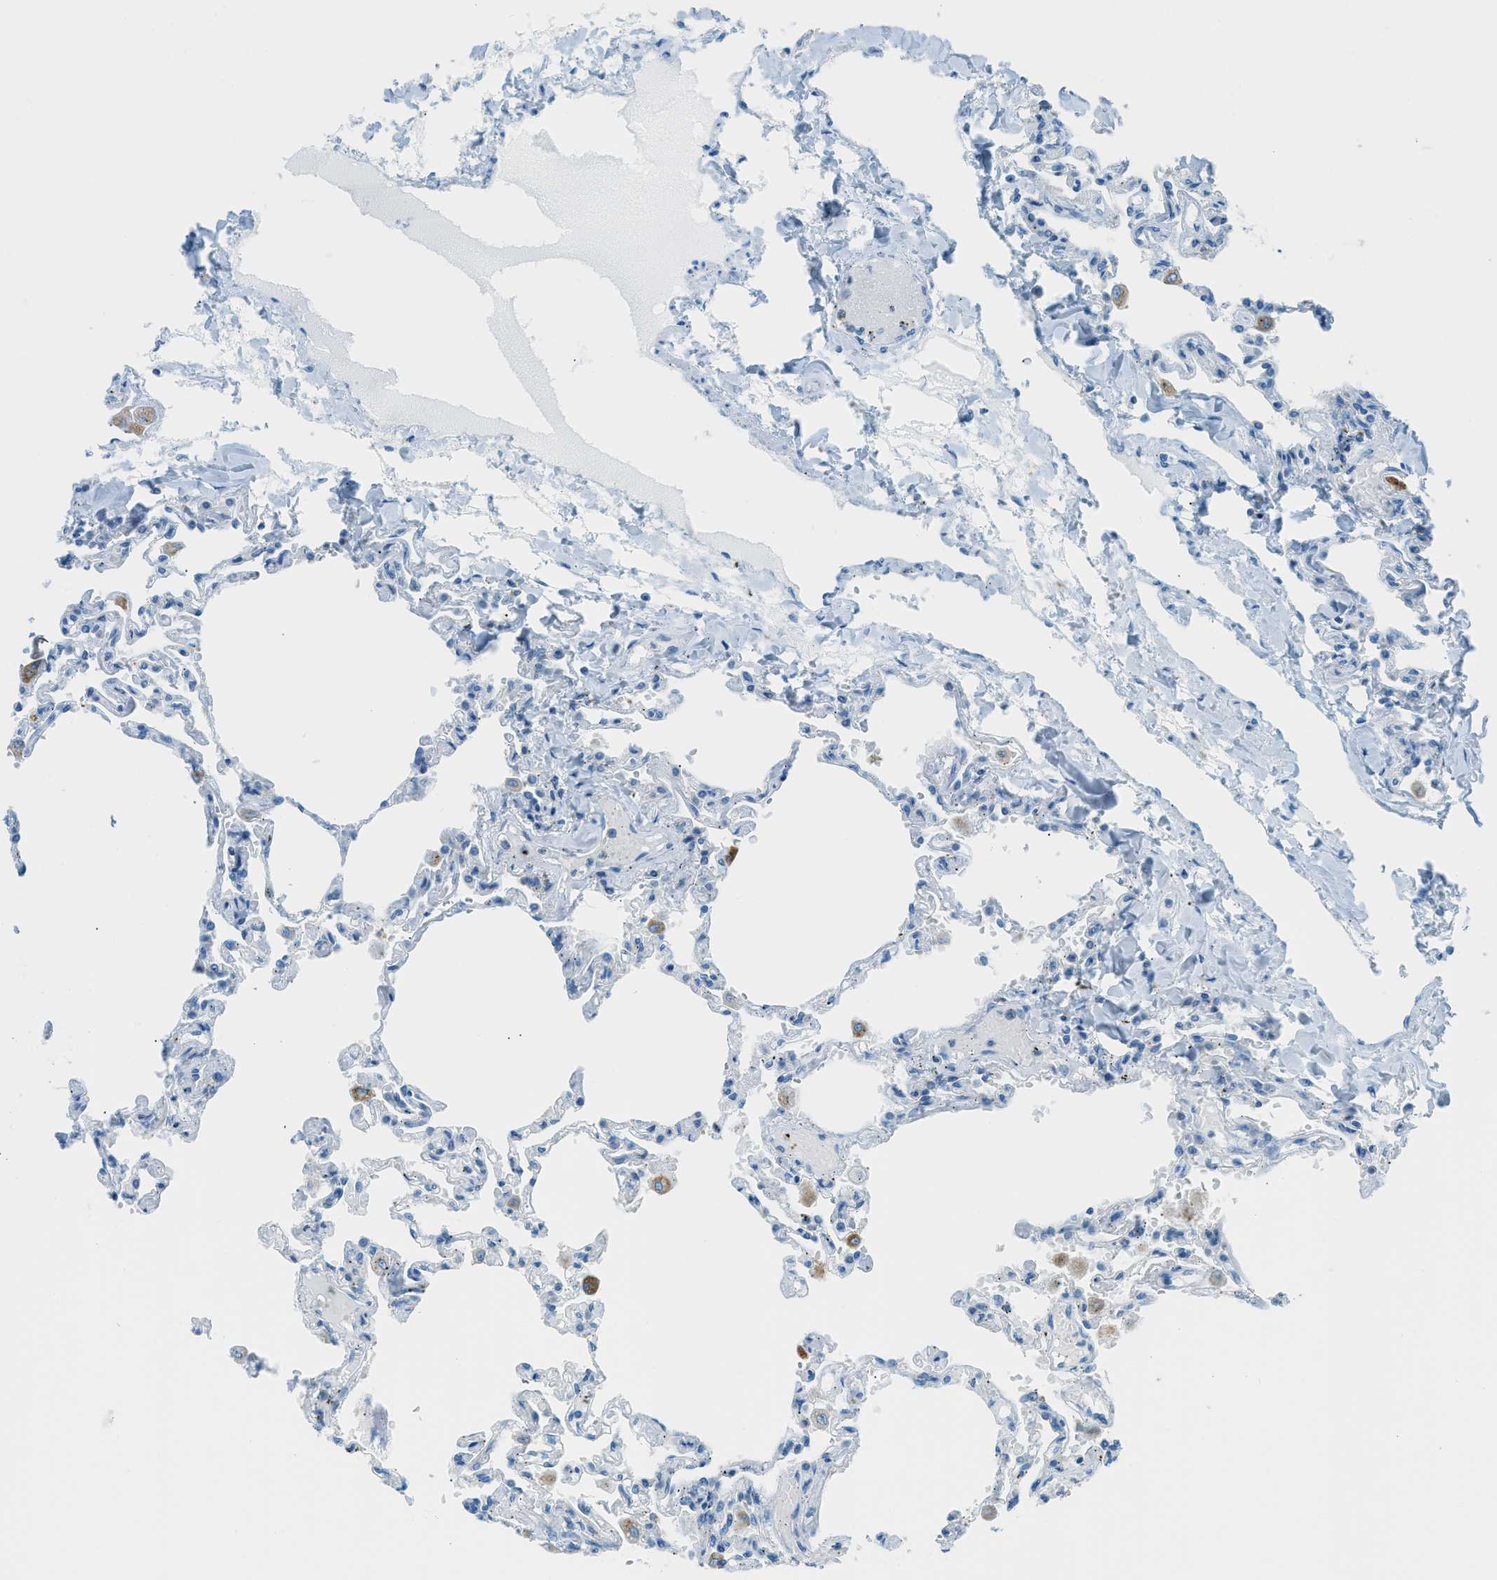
{"staining": {"intensity": "negative", "quantity": "none", "location": "none"}, "tissue": "lung", "cell_type": "Alveolar cells", "image_type": "normal", "snomed": [{"axis": "morphology", "description": "Normal tissue, NOS"}, {"axis": "topography", "description": "Lung"}], "caption": "DAB (3,3'-diaminobenzidine) immunohistochemical staining of benign lung reveals no significant positivity in alveolar cells. Nuclei are stained in blue.", "gene": "C21orf62", "patient": {"sex": "male", "age": 21}}